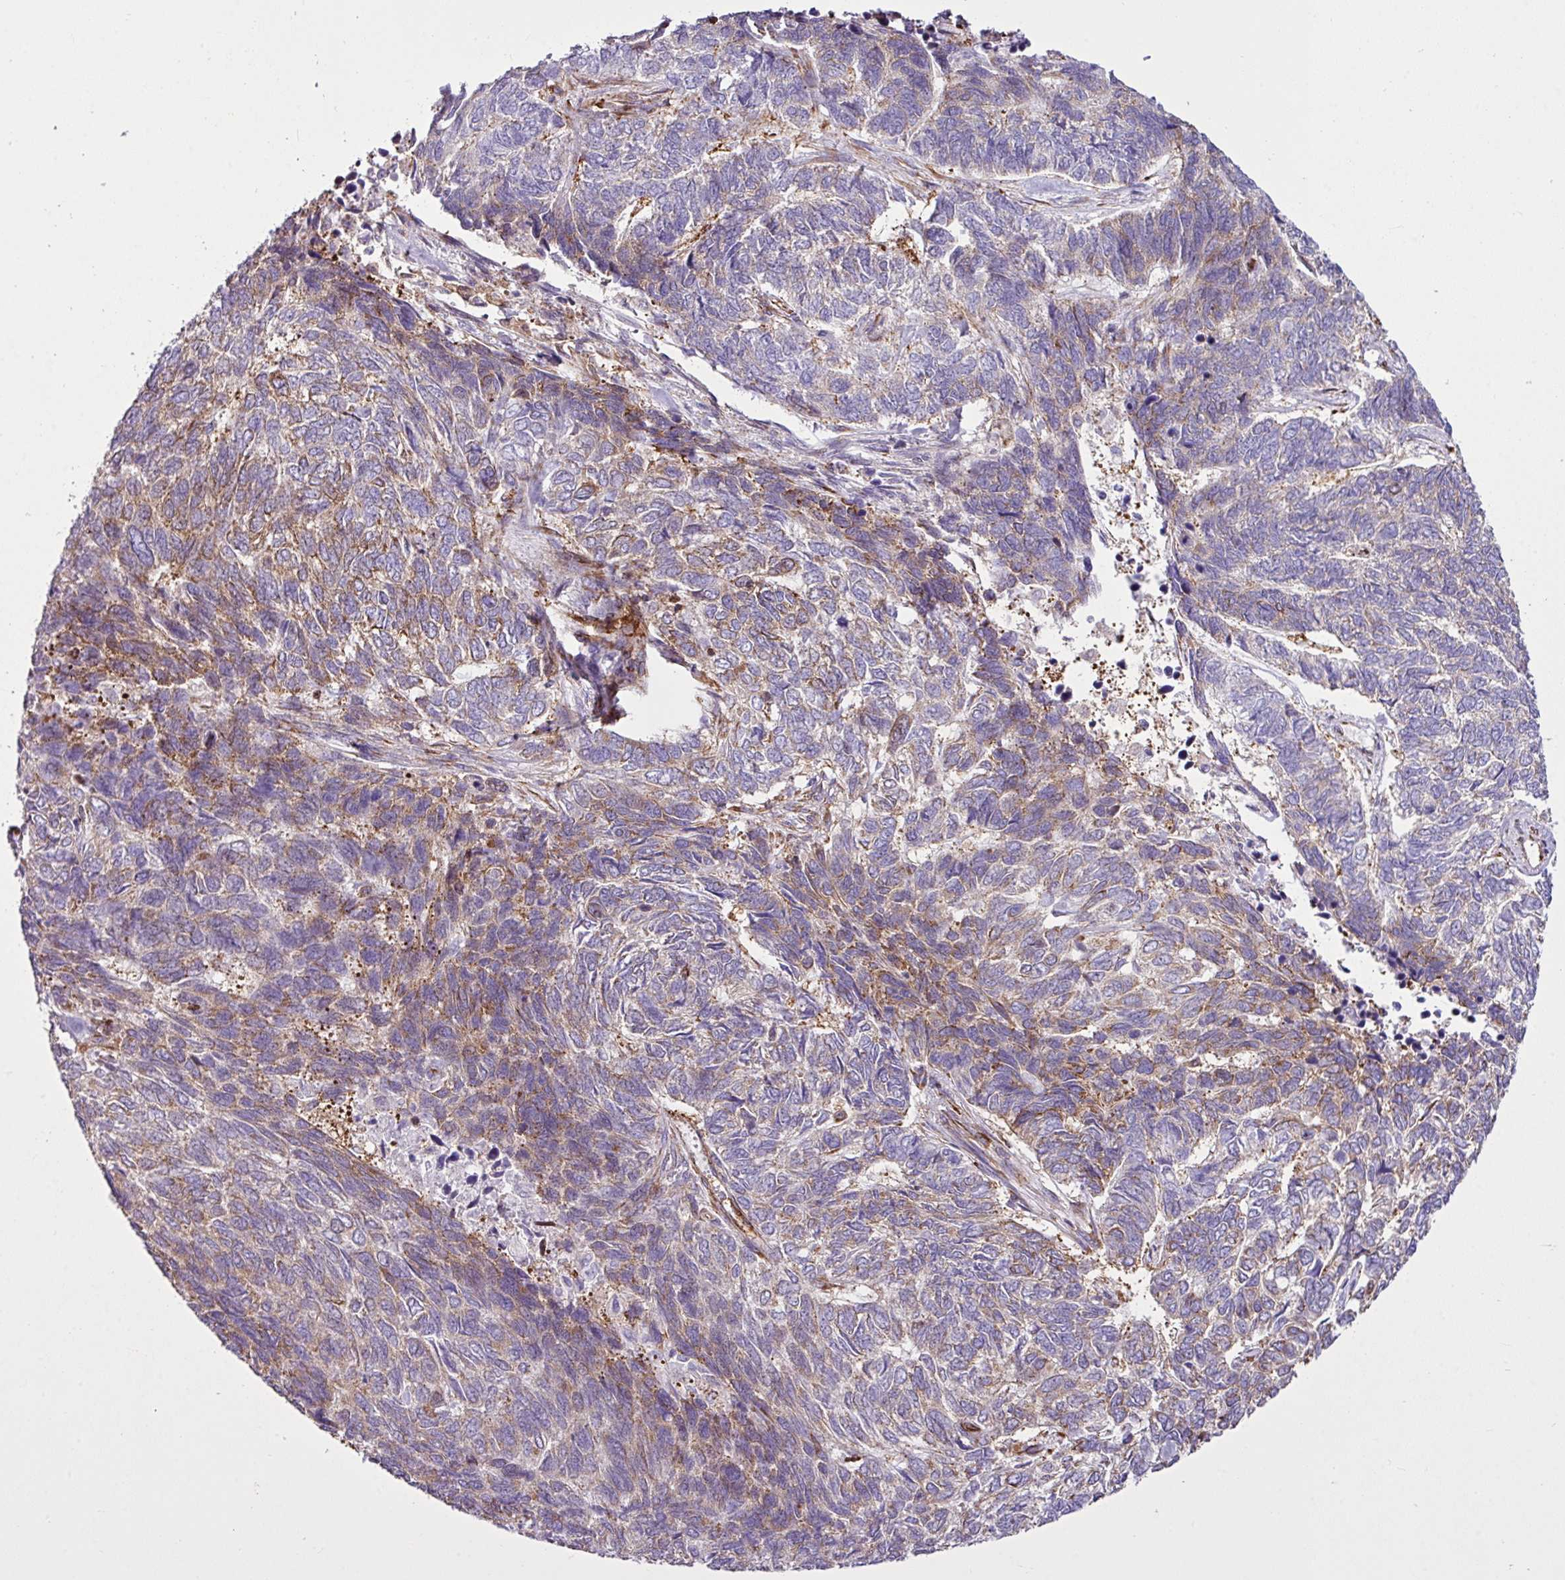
{"staining": {"intensity": "moderate", "quantity": "<25%", "location": "cytoplasmic/membranous"}, "tissue": "skin cancer", "cell_type": "Tumor cells", "image_type": "cancer", "snomed": [{"axis": "morphology", "description": "Basal cell carcinoma"}, {"axis": "topography", "description": "Skin"}], "caption": "This photomicrograph reveals skin cancer stained with immunohistochemistry (IHC) to label a protein in brown. The cytoplasmic/membranous of tumor cells show moderate positivity for the protein. Nuclei are counter-stained blue.", "gene": "EME2", "patient": {"sex": "female", "age": 65}}